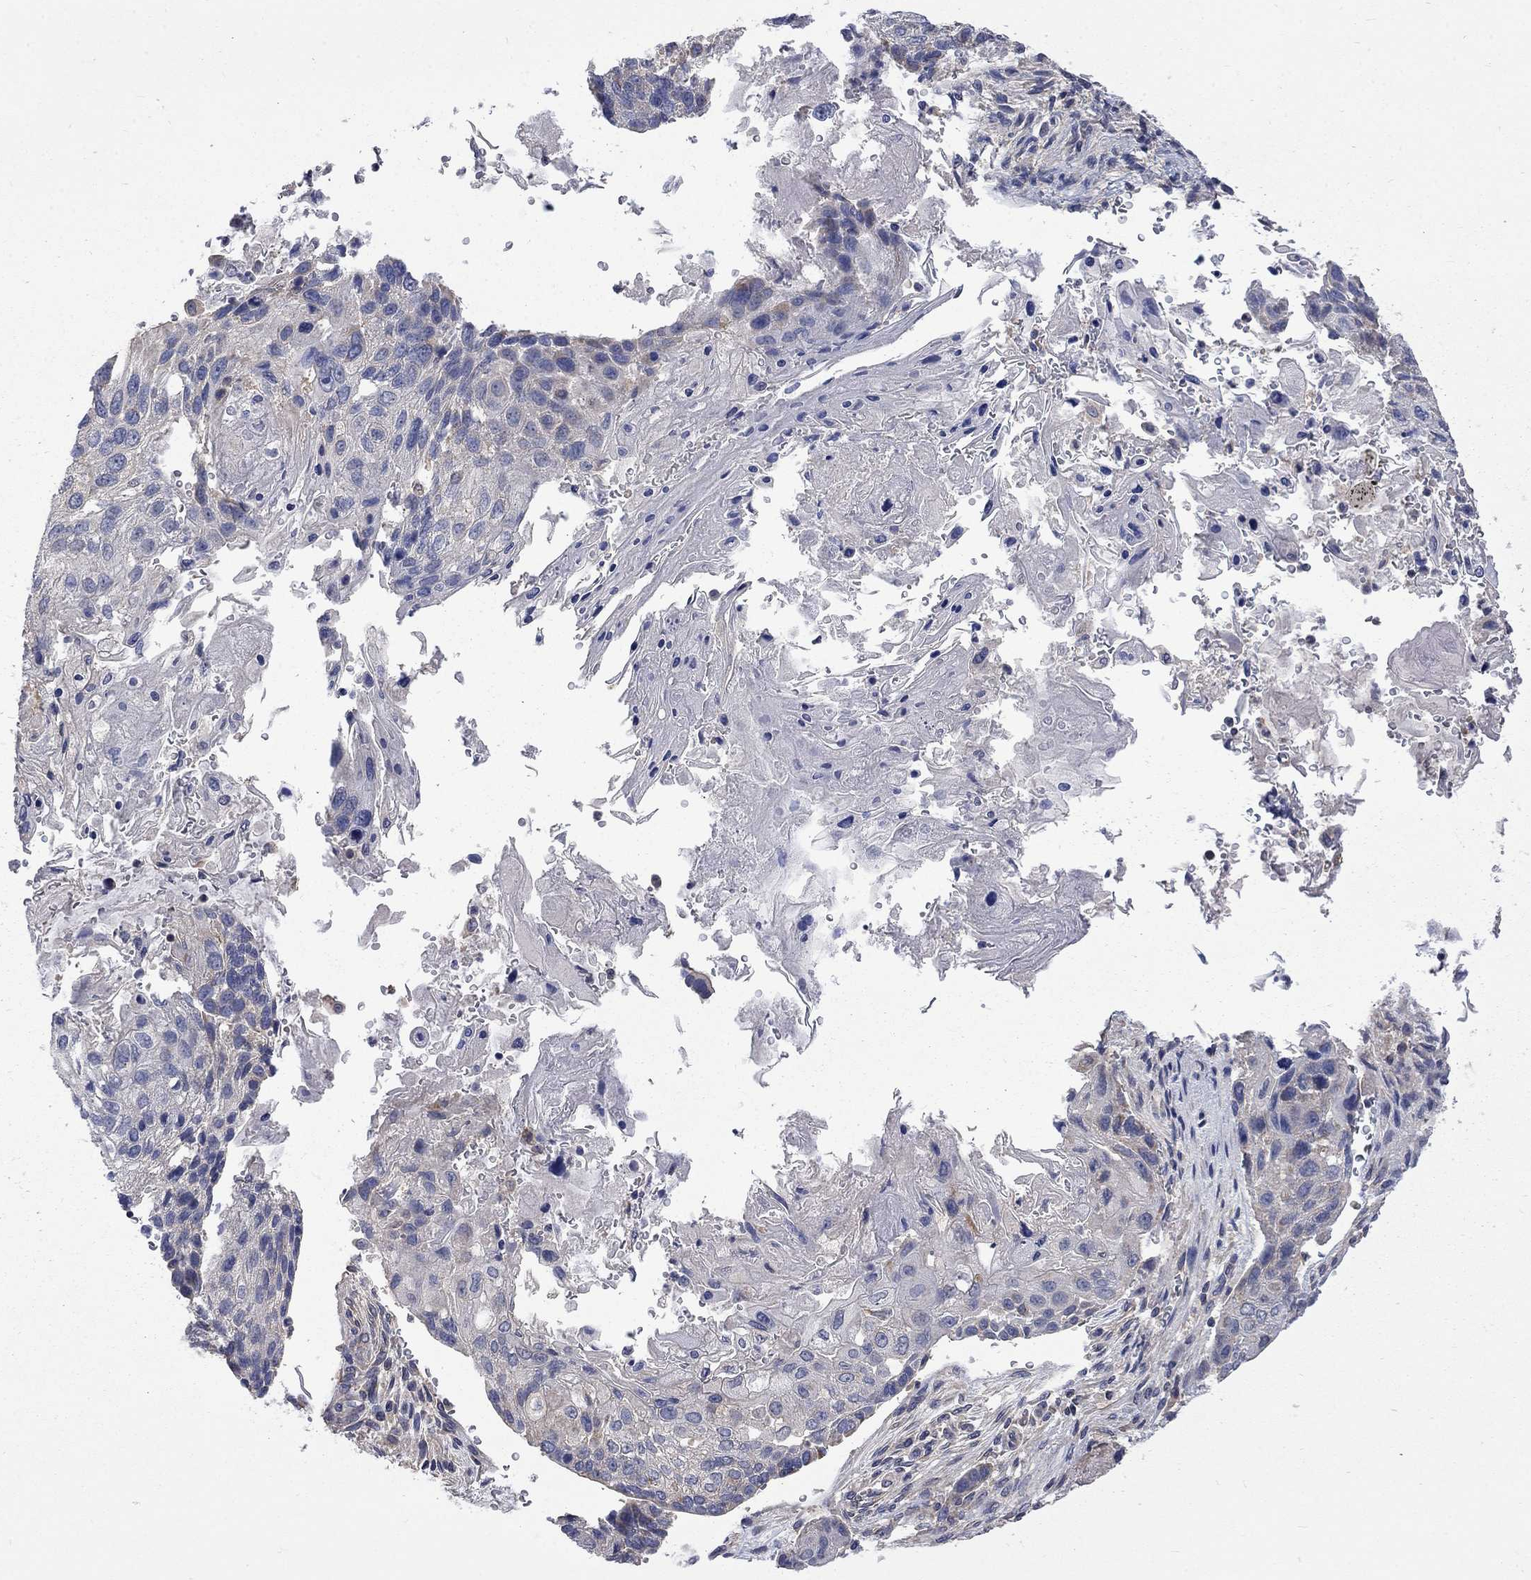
{"staining": {"intensity": "negative", "quantity": "none", "location": "none"}, "tissue": "lung cancer", "cell_type": "Tumor cells", "image_type": "cancer", "snomed": [{"axis": "morphology", "description": "Normal tissue, NOS"}, {"axis": "morphology", "description": "Squamous cell carcinoma, NOS"}, {"axis": "topography", "description": "Bronchus"}, {"axis": "topography", "description": "Lung"}], "caption": "The image reveals no significant positivity in tumor cells of squamous cell carcinoma (lung). (DAB (3,3'-diaminobenzidine) immunohistochemistry, high magnification).", "gene": "HSPA12A", "patient": {"sex": "male", "age": 69}}